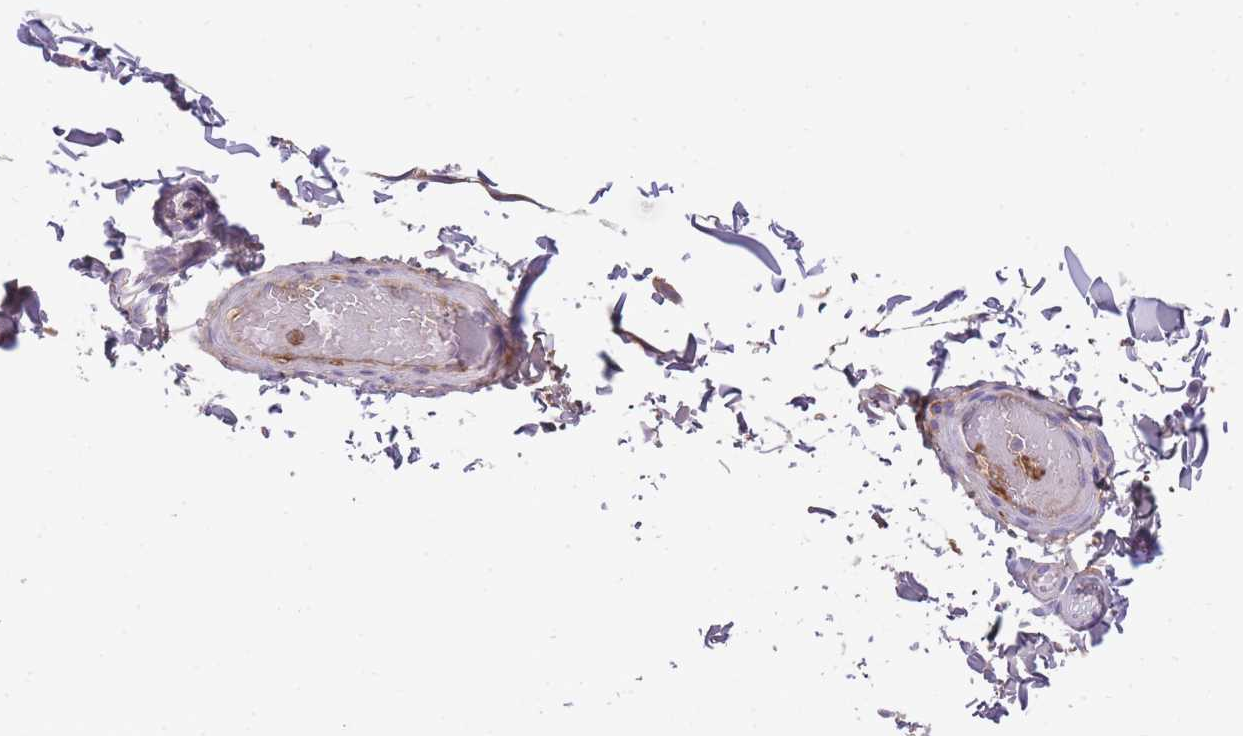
{"staining": {"intensity": "negative", "quantity": "none", "location": "none"}, "tissue": "adipose tissue", "cell_type": "Adipocytes", "image_type": "normal", "snomed": [{"axis": "morphology", "description": "Normal tissue, NOS"}, {"axis": "topography", "description": "Soft tissue"}, {"axis": "topography", "description": "Vascular tissue"}, {"axis": "topography", "description": "Peripheral nerve tissue"}], "caption": "Protein analysis of normal adipose tissue exhibits no significant positivity in adipocytes.", "gene": "GNAT1", "patient": {"sex": "male", "age": 32}}